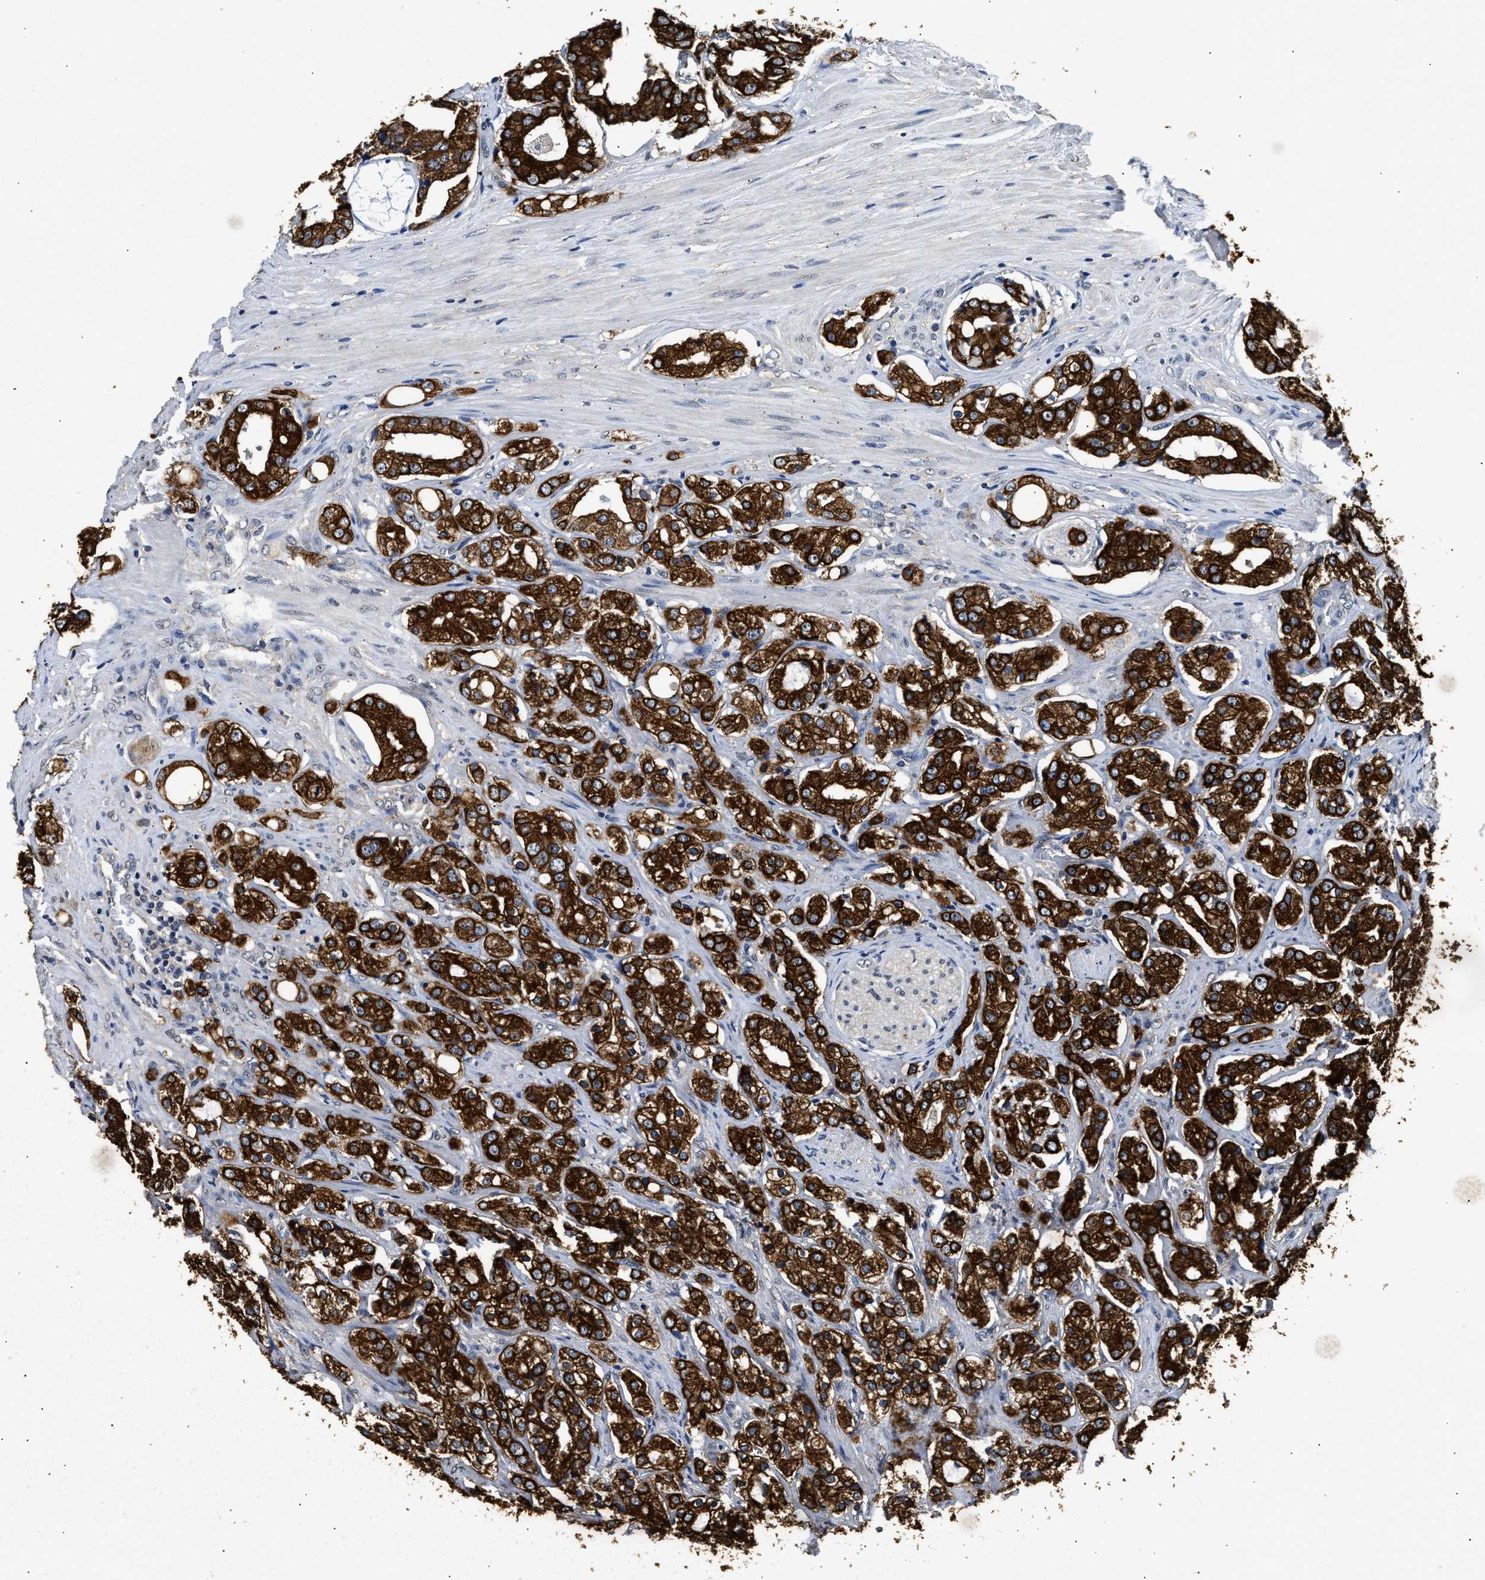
{"staining": {"intensity": "strong", "quantity": ">75%", "location": "cytoplasmic/membranous"}, "tissue": "prostate cancer", "cell_type": "Tumor cells", "image_type": "cancer", "snomed": [{"axis": "morphology", "description": "Adenocarcinoma, High grade"}, {"axis": "topography", "description": "Prostate"}], "caption": "This image shows prostate cancer (adenocarcinoma (high-grade)) stained with immunohistochemistry (IHC) to label a protein in brown. The cytoplasmic/membranous of tumor cells show strong positivity for the protein. Nuclei are counter-stained blue.", "gene": "CTNNA1", "patient": {"sex": "male", "age": 68}}